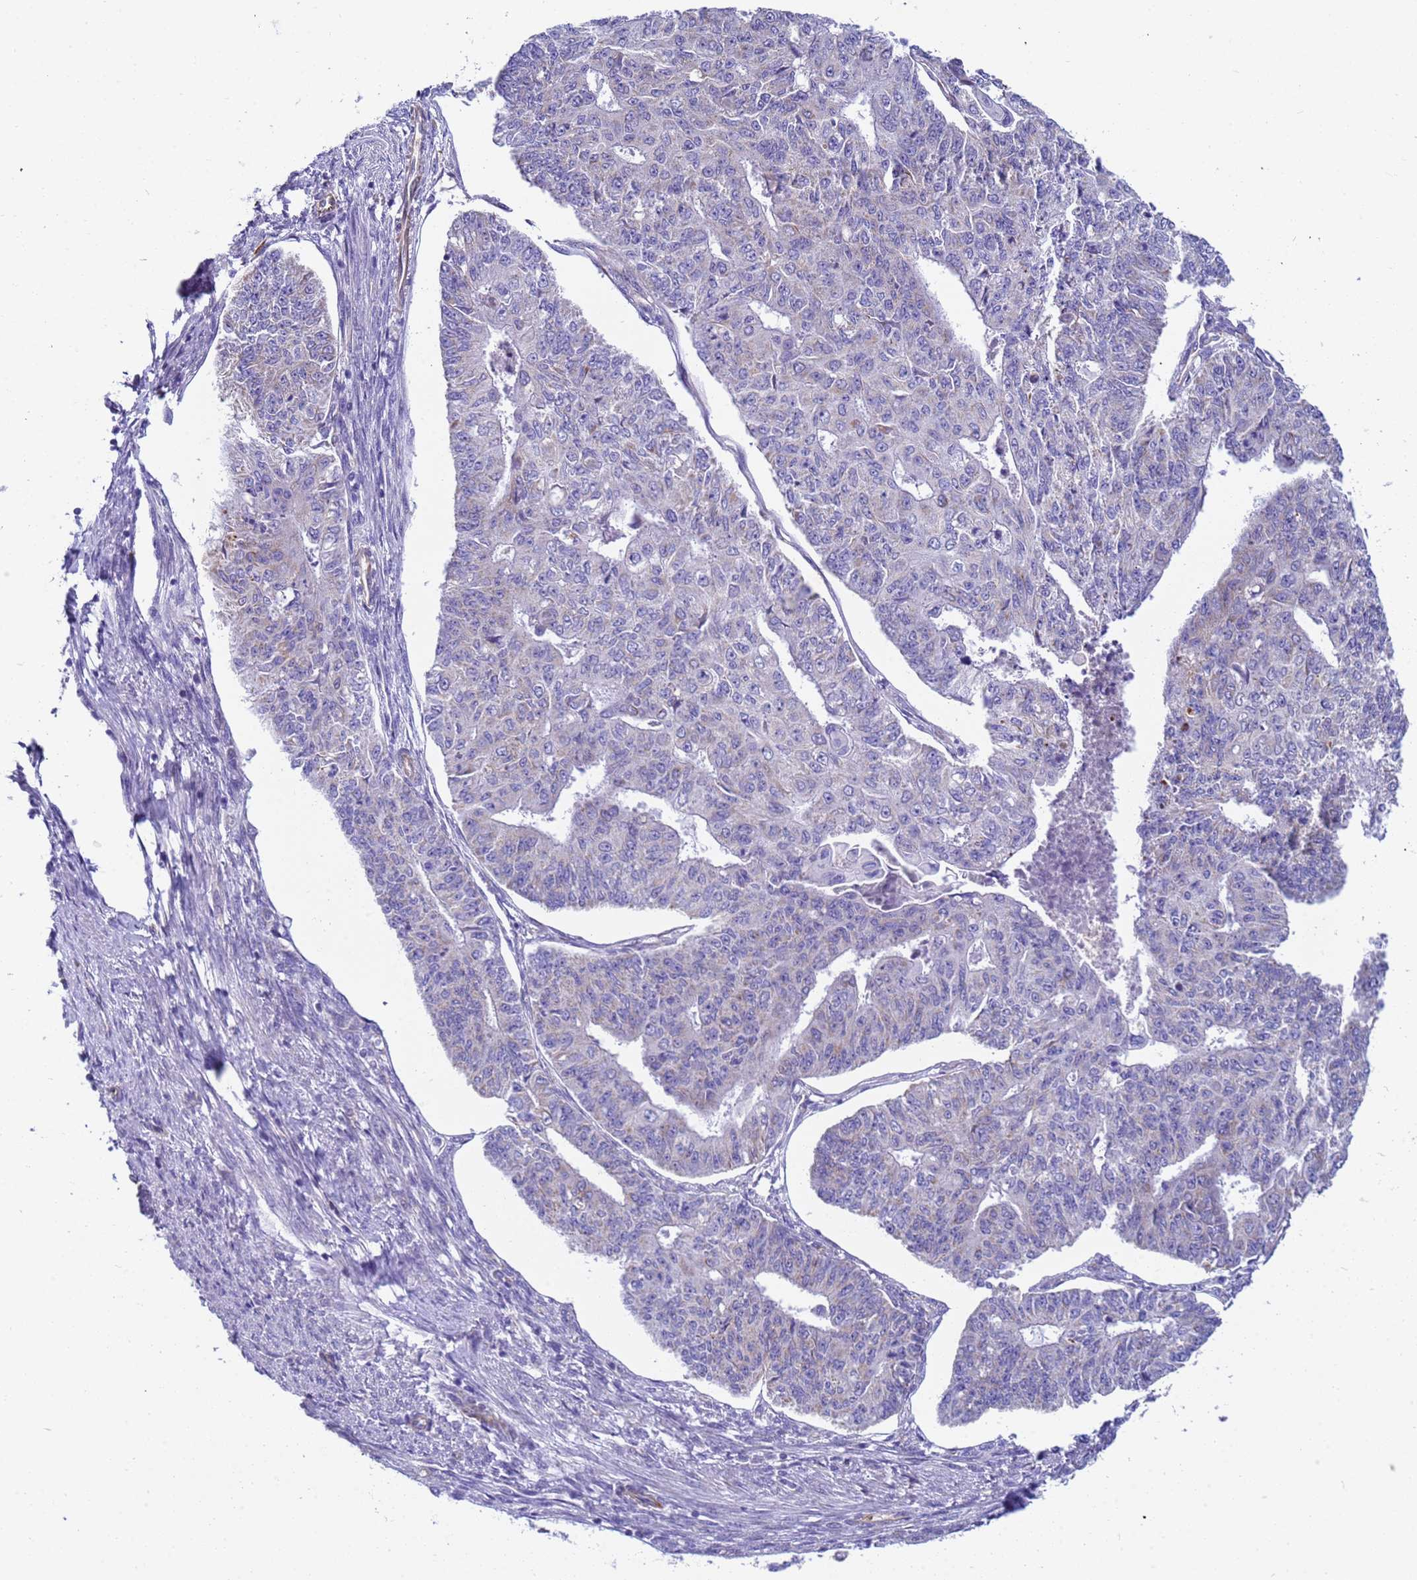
{"staining": {"intensity": "negative", "quantity": "none", "location": "none"}, "tissue": "endometrial cancer", "cell_type": "Tumor cells", "image_type": "cancer", "snomed": [{"axis": "morphology", "description": "Adenocarcinoma, NOS"}, {"axis": "topography", "description": "Endometrium"}], "caption": "Immunohistochemistry micrograph of endometrial adenocarcinoma stained for a protein (brown), which reveals no staining in tumor cells.", "gene": "UBXN2B", "patient": {"sex": "female", "age": 32}}